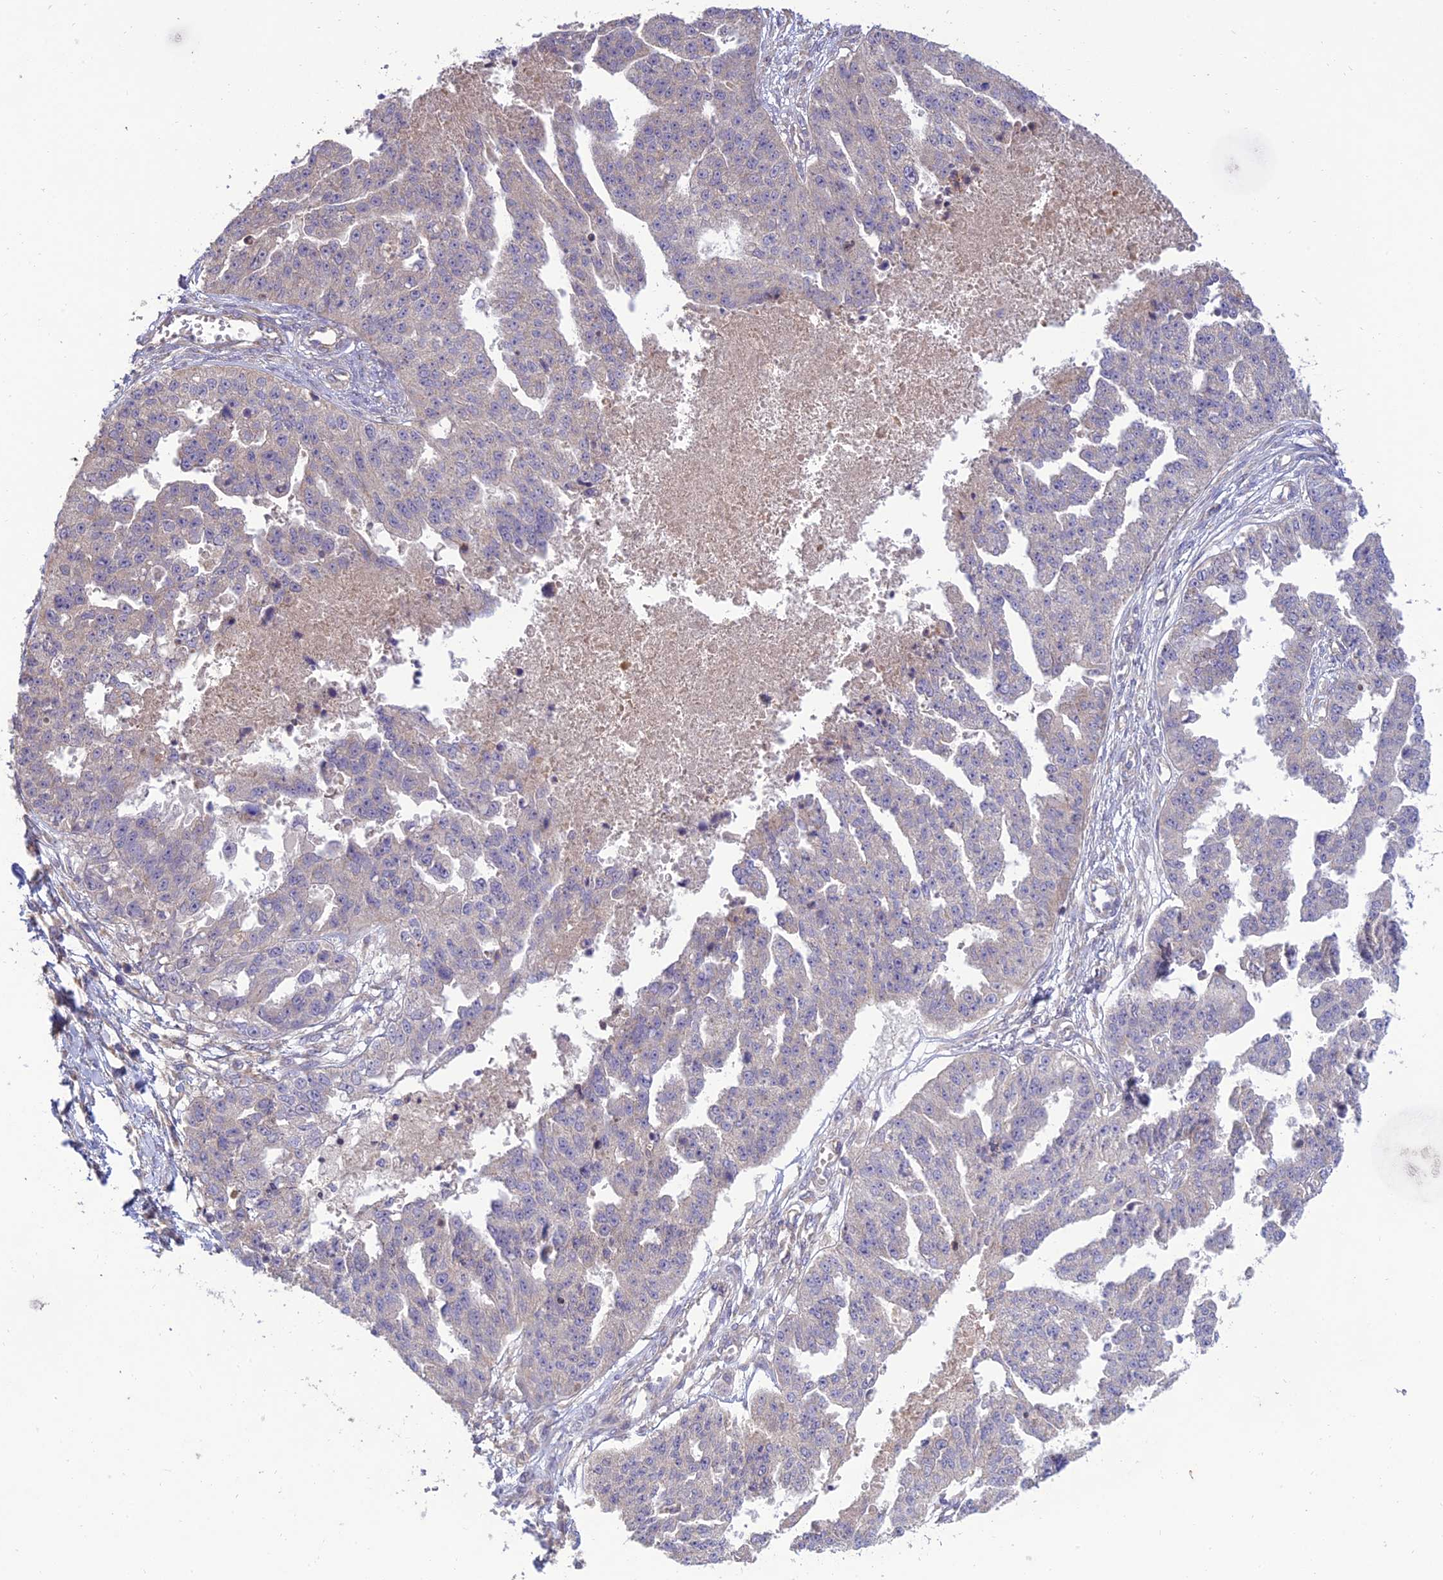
{"staining": {"intensity": "negative", "quantity": "none", "location": "none"}, "tissue": "ovarian cancer", "cell_type": "Tumor cells", "image_type": "cancer", "snomed": [{"axis": "morphology", "description": "Cystadenocarcinoma, serous, NOS"}, {"axis": "topography", "description": "Ovary"}], "caption": "Immunohistochemical staining of human ovarian cancer (serous cystadenocarcinoma) demonstrates no significant positivity in tumor cells.", "gene": "C3orf20", "patient": {"sex": "female", "age": 58}}